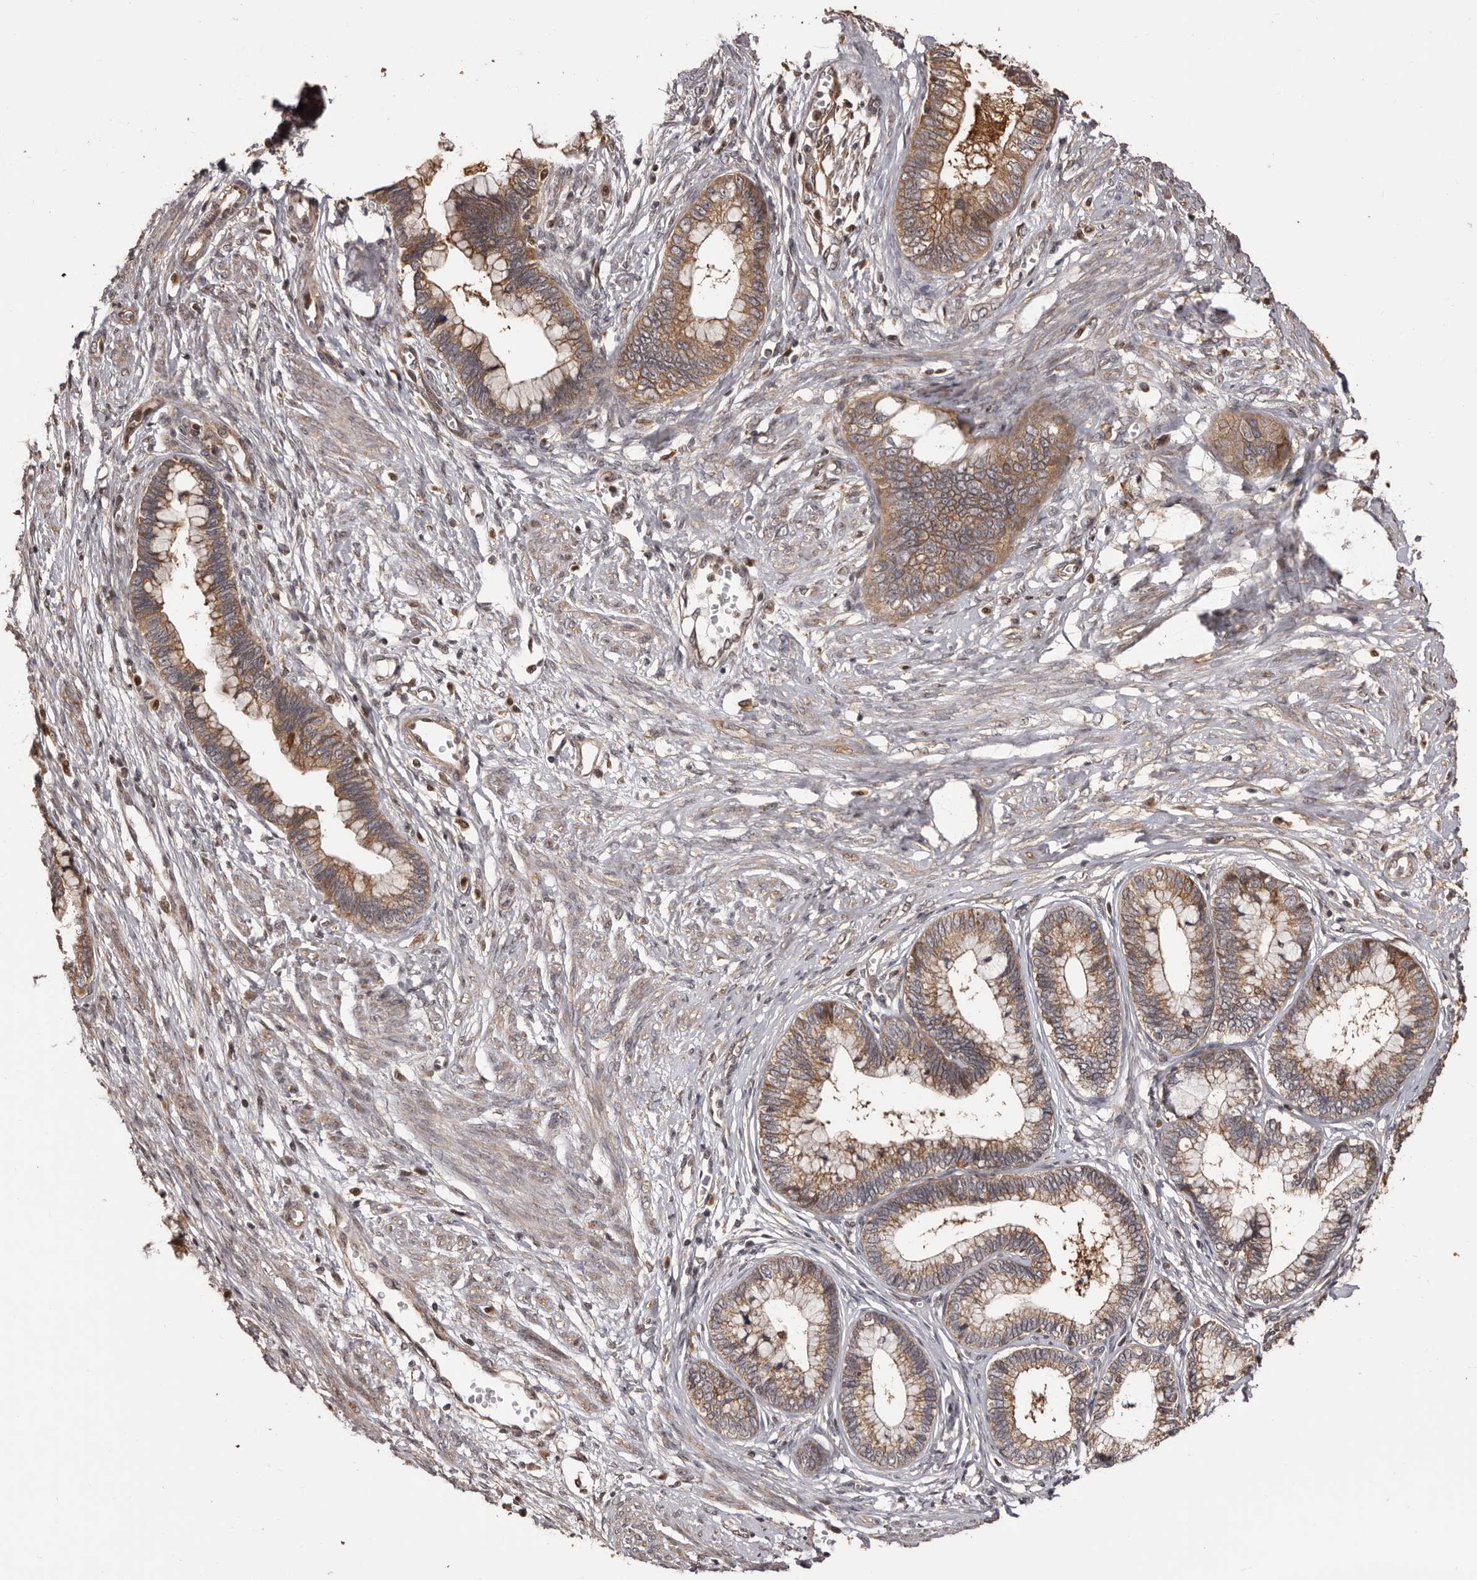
{"staining": {"intensity": "moderate", "quantity": ">75%", "location": "cytoplasmic/membranous"}, "tissue": "cervical cancer", "cell_type": "Tumor cells", "image_type": "cancer", "snomed": [{"axis": "morphology", "description": "Adenocarcinoma, NOS"}, {"axis": "topography", "description": "Cervix"}], "caption": "The photomicrograph reveals a brown stain indicating the presence of a protein in the cytoplasmic/membranous of tumor cells in cervical cancer.", "gene": "ZCCHC7", "patient": {"sex": "female", "age": 44}}